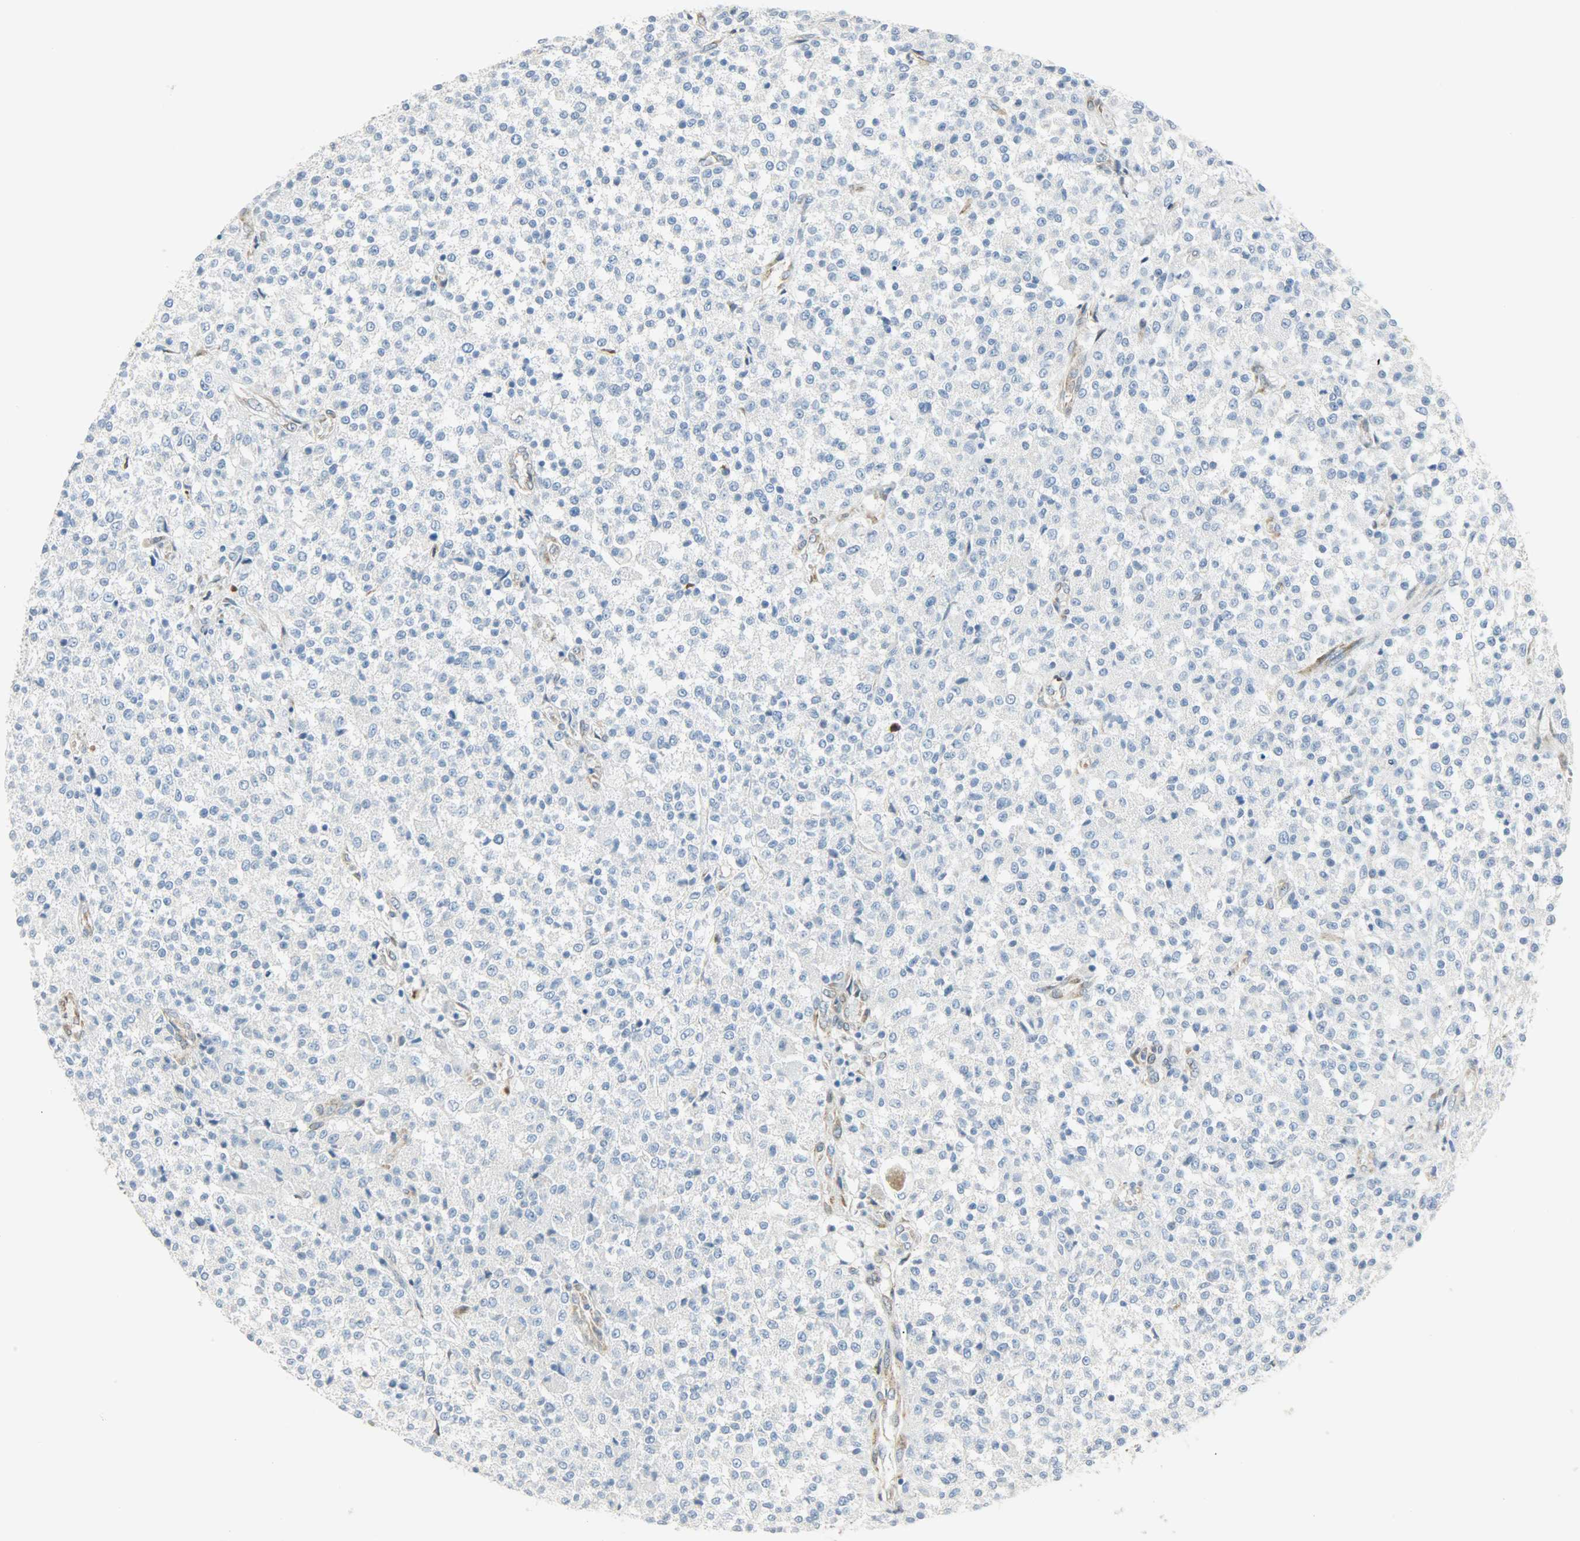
{"staining": {"intensity": "negative", "quantity": "none", "location": "none"}, "tissue": "testis cancer", "cell_type": "Tumor cells", "image_type": "cancer", "snomed": [{"axis": "morphology", "description": "Seminoma, NOS"}, {"axis": "topography", "description": "Testis"}], "caption": "The image shows no significant positivity in tumor cells of testis seminoma.", "gene": "PKD2", "patient": {"sex": "male", "age": 59}}